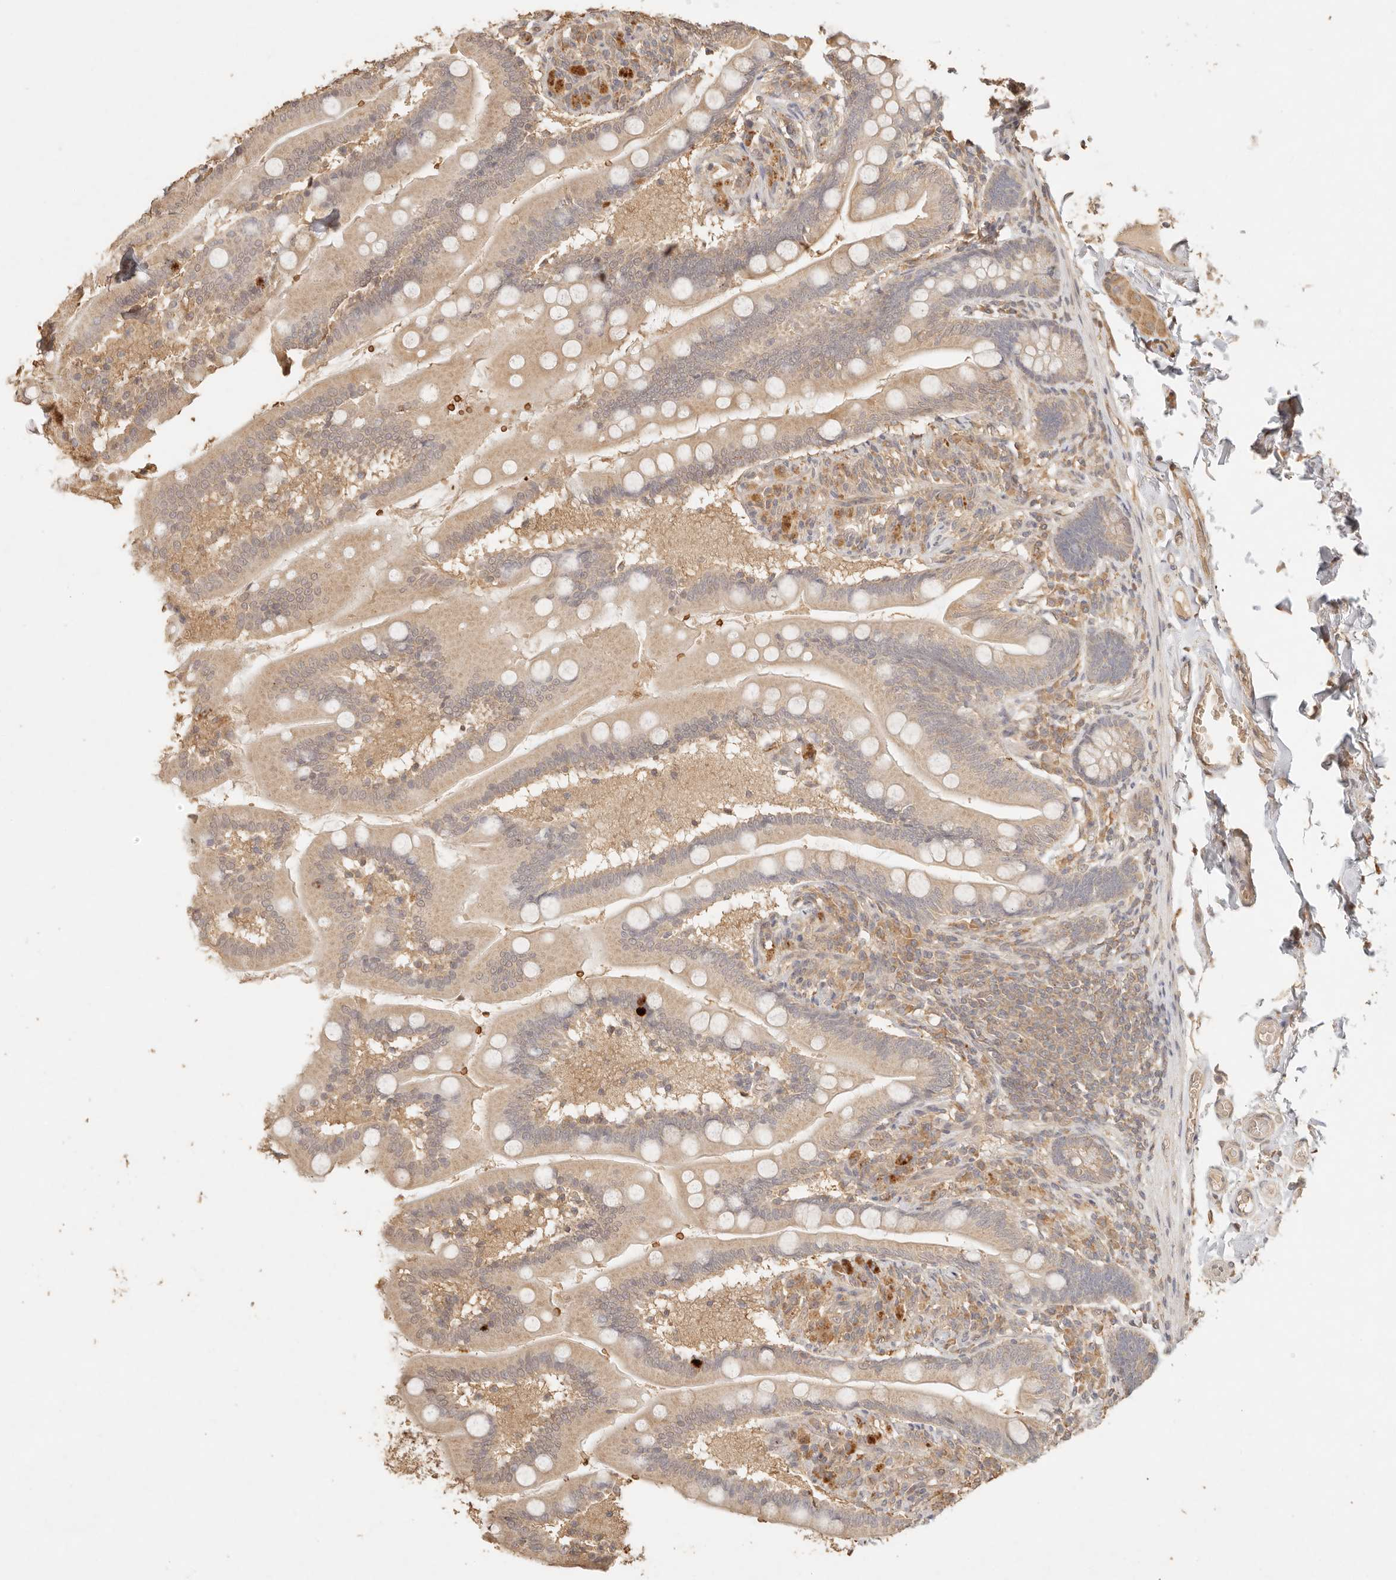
{"staining": {"intensity": "weak", "quantity": ">75%", "location": "cytoplasmic/membranous"}, "tissue": "small intestine", "cell_type": "Glandular cells", "image_type": "normal", "snomed": [{"axis": "morphology", "description": "Normal tissue, NOS"}, {"axis": "topography", "description": "Small intestine"}], "caption": "A micrograph of human small intestine stained for a protein shows weak cytoplasmic/membranous brown staining in glandular cells. Nuclei are stained in blue.", "gene": "INTS11", "patient": {"sex": "female", "age": 64}}